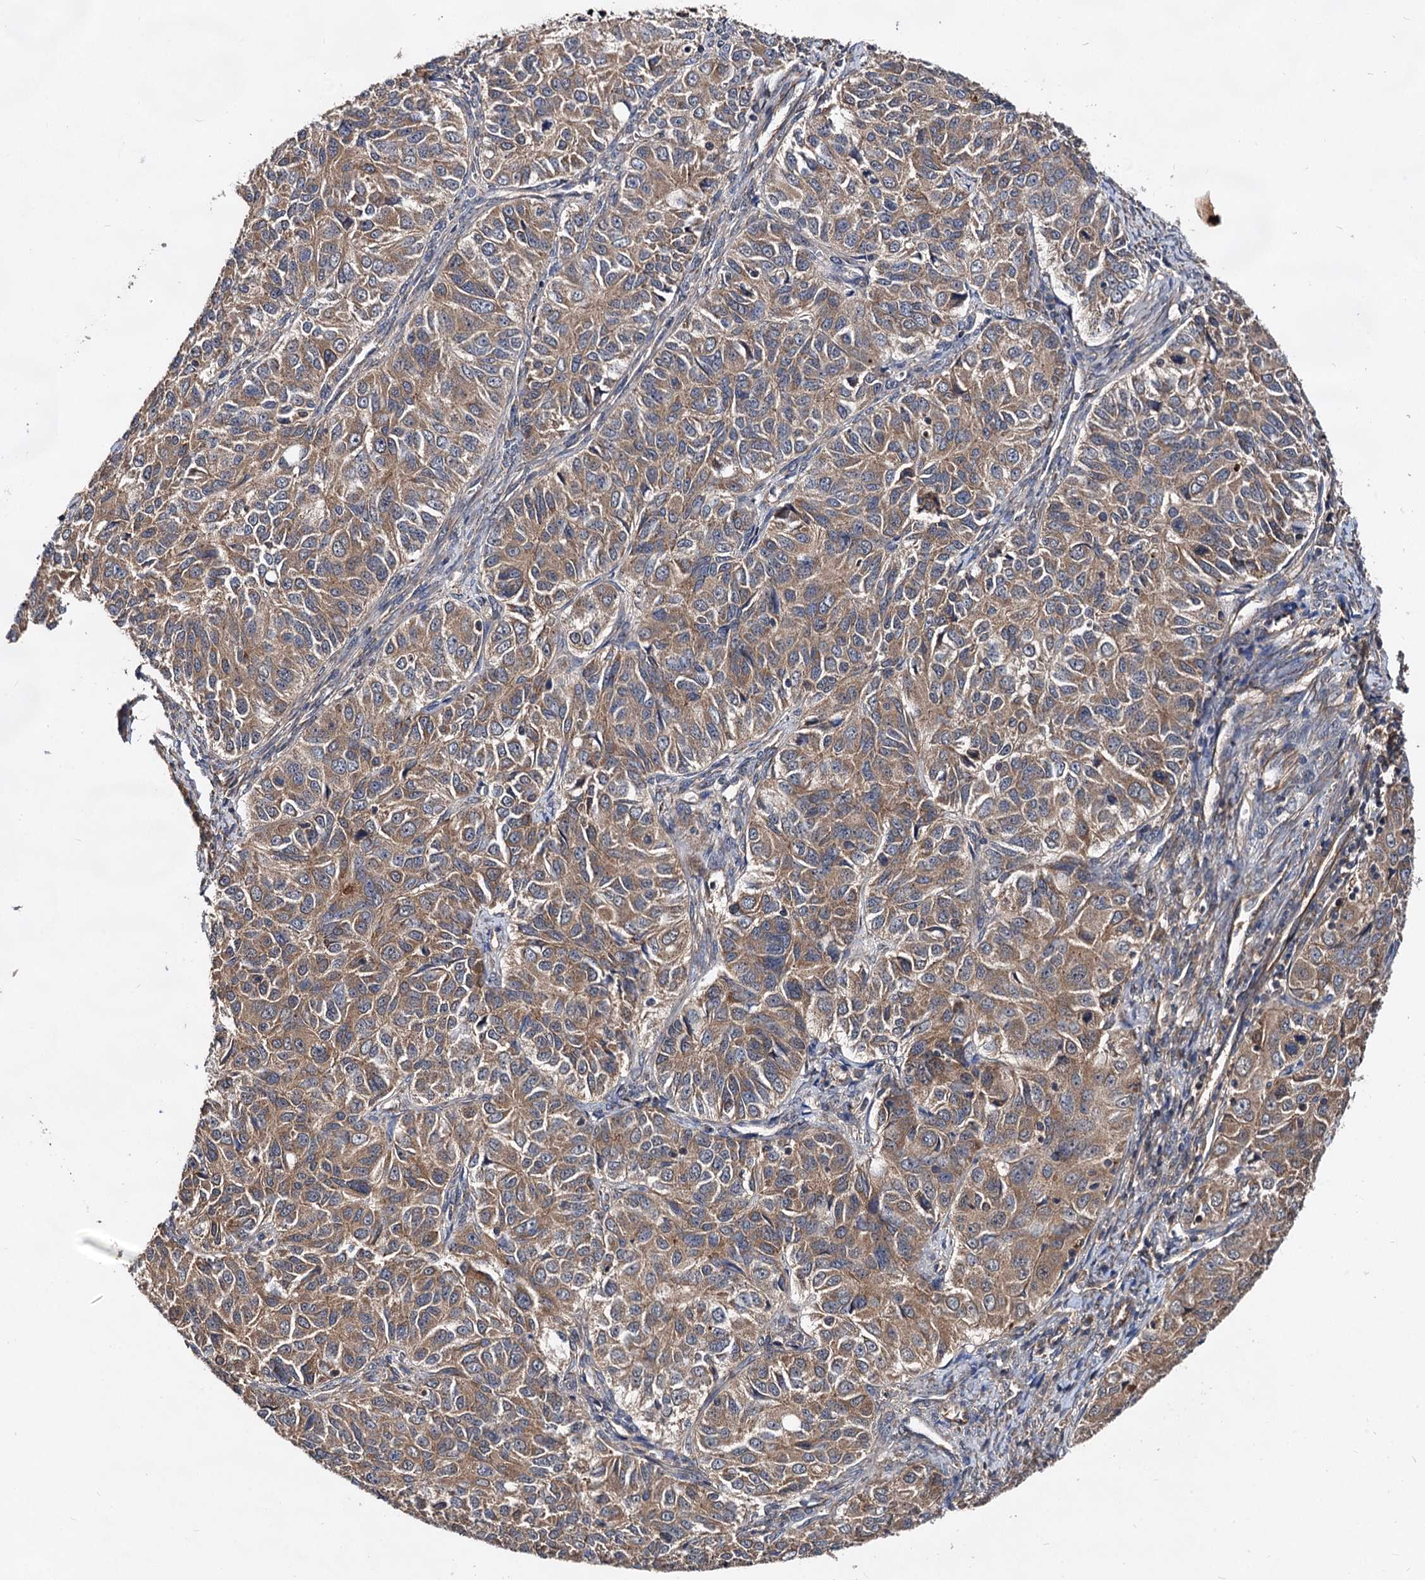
{"staining": {"intensity": "moderate", "quantity": ">75%", "location": "cytoplasmic/membranous"}, "tissue": "ovarian cancer", "cell_type": "Tumor cells", "image_type": "cancer", "snomed": [{"axis": "morphology", "description": "Carcinoma, endometroid"}, {"axis": "topography", "description": "Ovary"}], "caption": "Protein staining shows moderate cytoplasmic/membranous positivity in about >75% of tumor cells in endometroid carcinoma (ovarian).", "gene": "TEX9", "patient": {"sex": "female", "age": 51}}